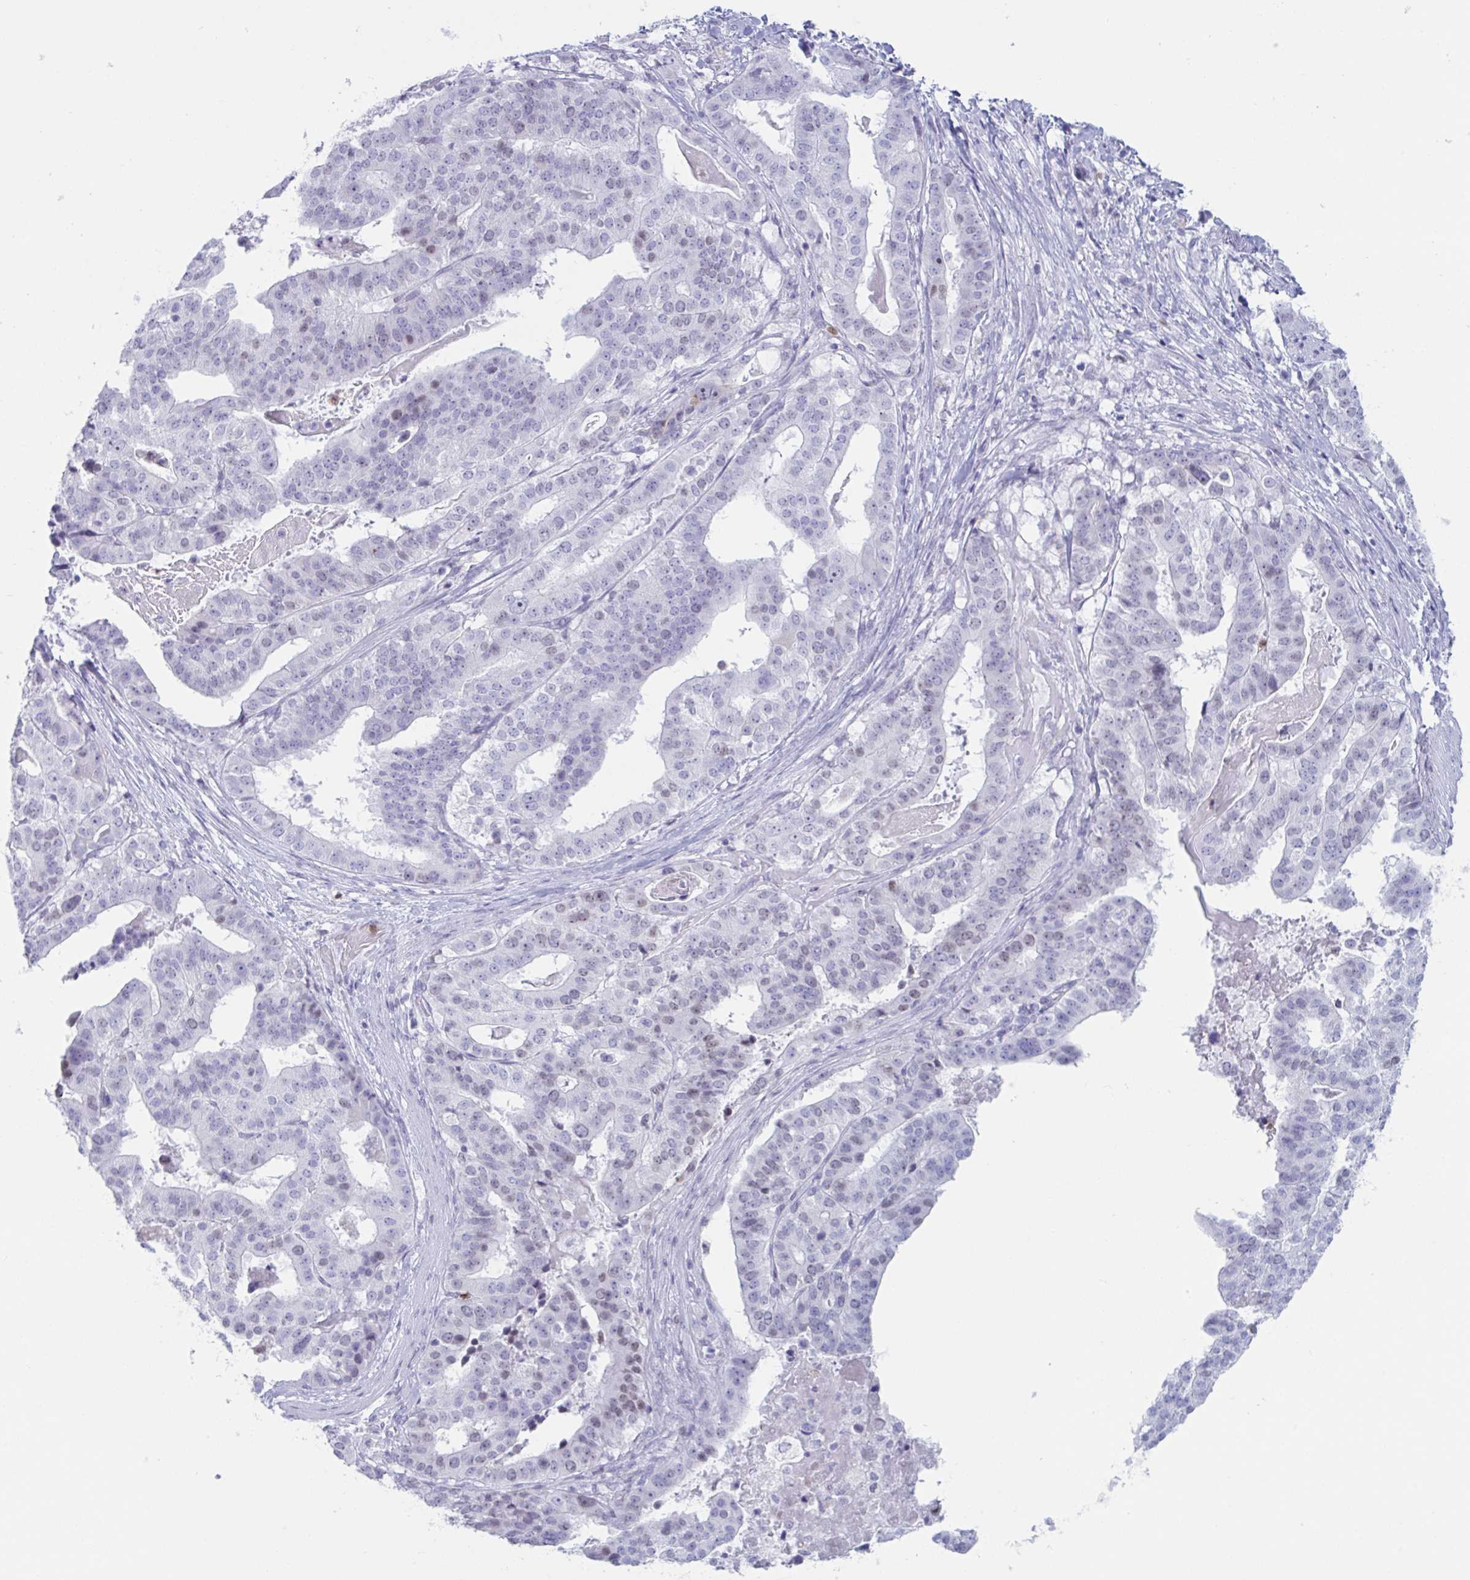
{"staining": {"intensity": "weak", "quantity": "<25%", "location": "nuclear"}, "tissue": "stomach cancer", "cell_type": "Tumor cells", "image_type": "cancer", "snomed": [{"axis": "morphology", "description": "Adenocarcinoma, NOS"}, {"axis": "topography", "description": "Stomach"}], "caption": "DAB (3,3'-diaminobenzidine) immunohistochemical staining of adenocarcinoma (stomach) displays no significant staining in tumor cells. (Brightfield microscopy of DAB (3,3'-diaminobenzidine) IHC at high magnification).", "gene": "CYP4F11", "patient": {"sex": "male", "age": 48}}